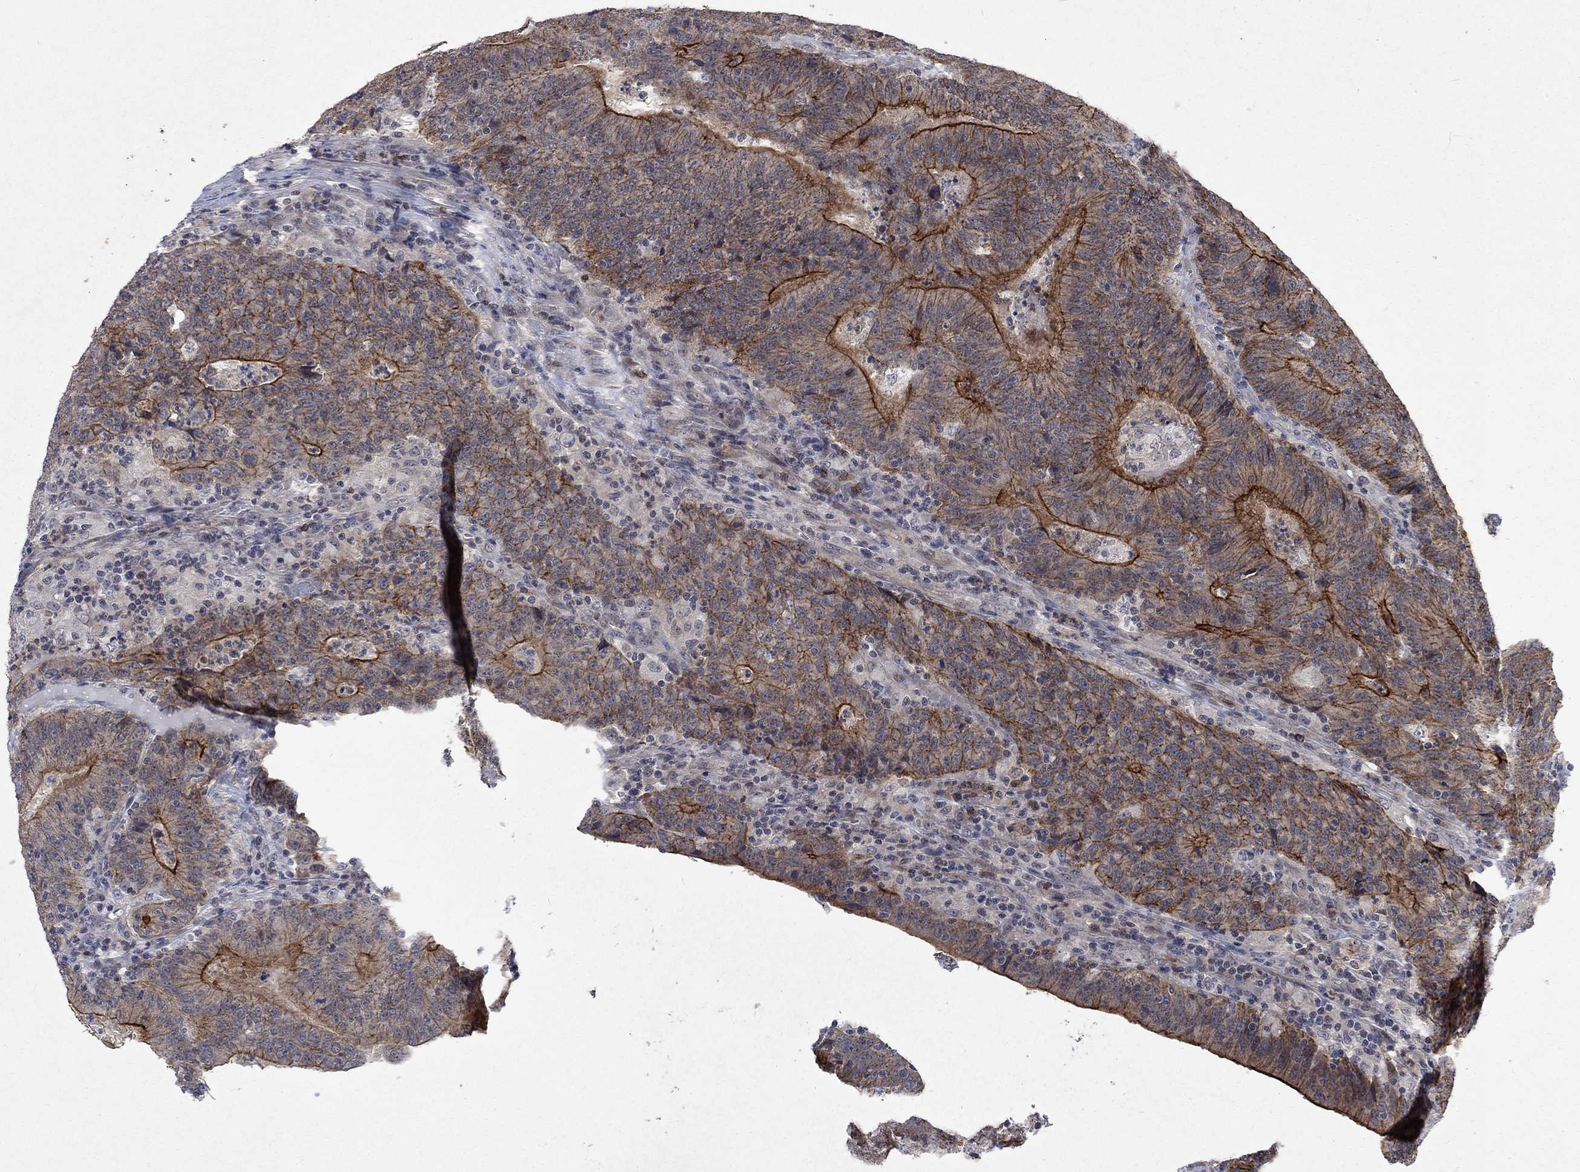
{"staining": {"intensity": "strong", "quantity": "25%-75%", "location": "cytoplasmic/membranous"}, "tissue": "colorectal cancer", "cell_type": "Tumor cells", "image_type": "cancer", "snomed": [{"axis": "morphology", "description": "Adenocarcinoma, NOS"}, {"axis": "topography", "description": "Colon"}], "caption": "Colorectal adenocarcinoma stained with DAB (3,3'-diaminobenzidine) immunohistochemistry displays high levels of strong cytoplasmic/membranous expression in about 25%-75% of tumor cells.", "gene": "PPP1R9A", "patient": {"sex": "female", "age": 75}}